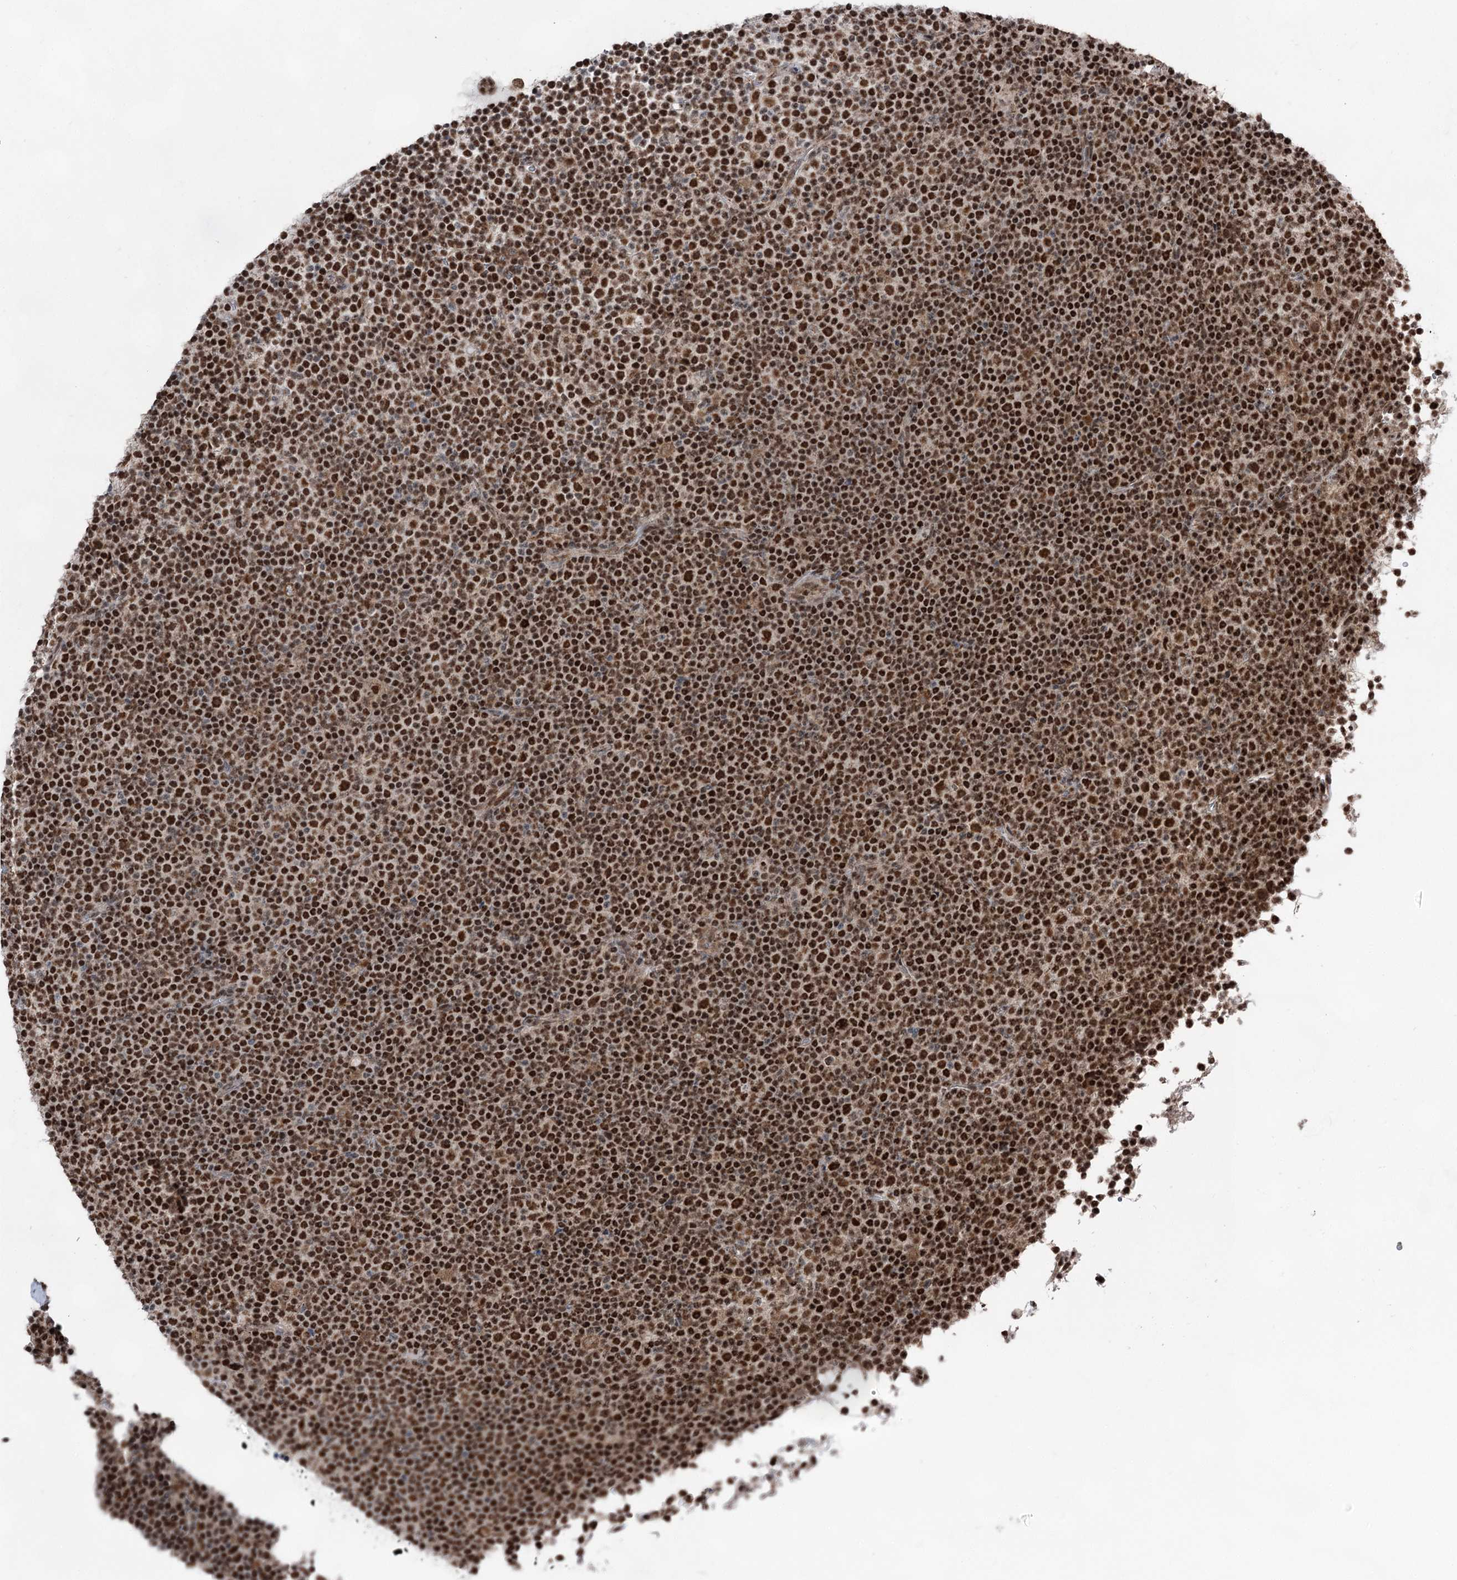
{"staining": {"intensity": "strong", "quantity": ">75%", "location": "nuclear"}, "tissue": "lymphoma", "cell_type": "Tumor cells", "image_type": "cancer", "snomed": [{"axis": "morphology", "description": "Malignant lymphoma, non-Hodgkin's type, Low grade"}, {"axis": "topography", "description": "Lymph node"}], "caption": "Brown immunohistochemical staining in low-grade malignant lymphoma, non-Hodgkin's type displays strong nuclear staining in about >75% of tumor cells.", "gene": "ZCCHC8", "patient": {"sex": "female", "age": 67}}